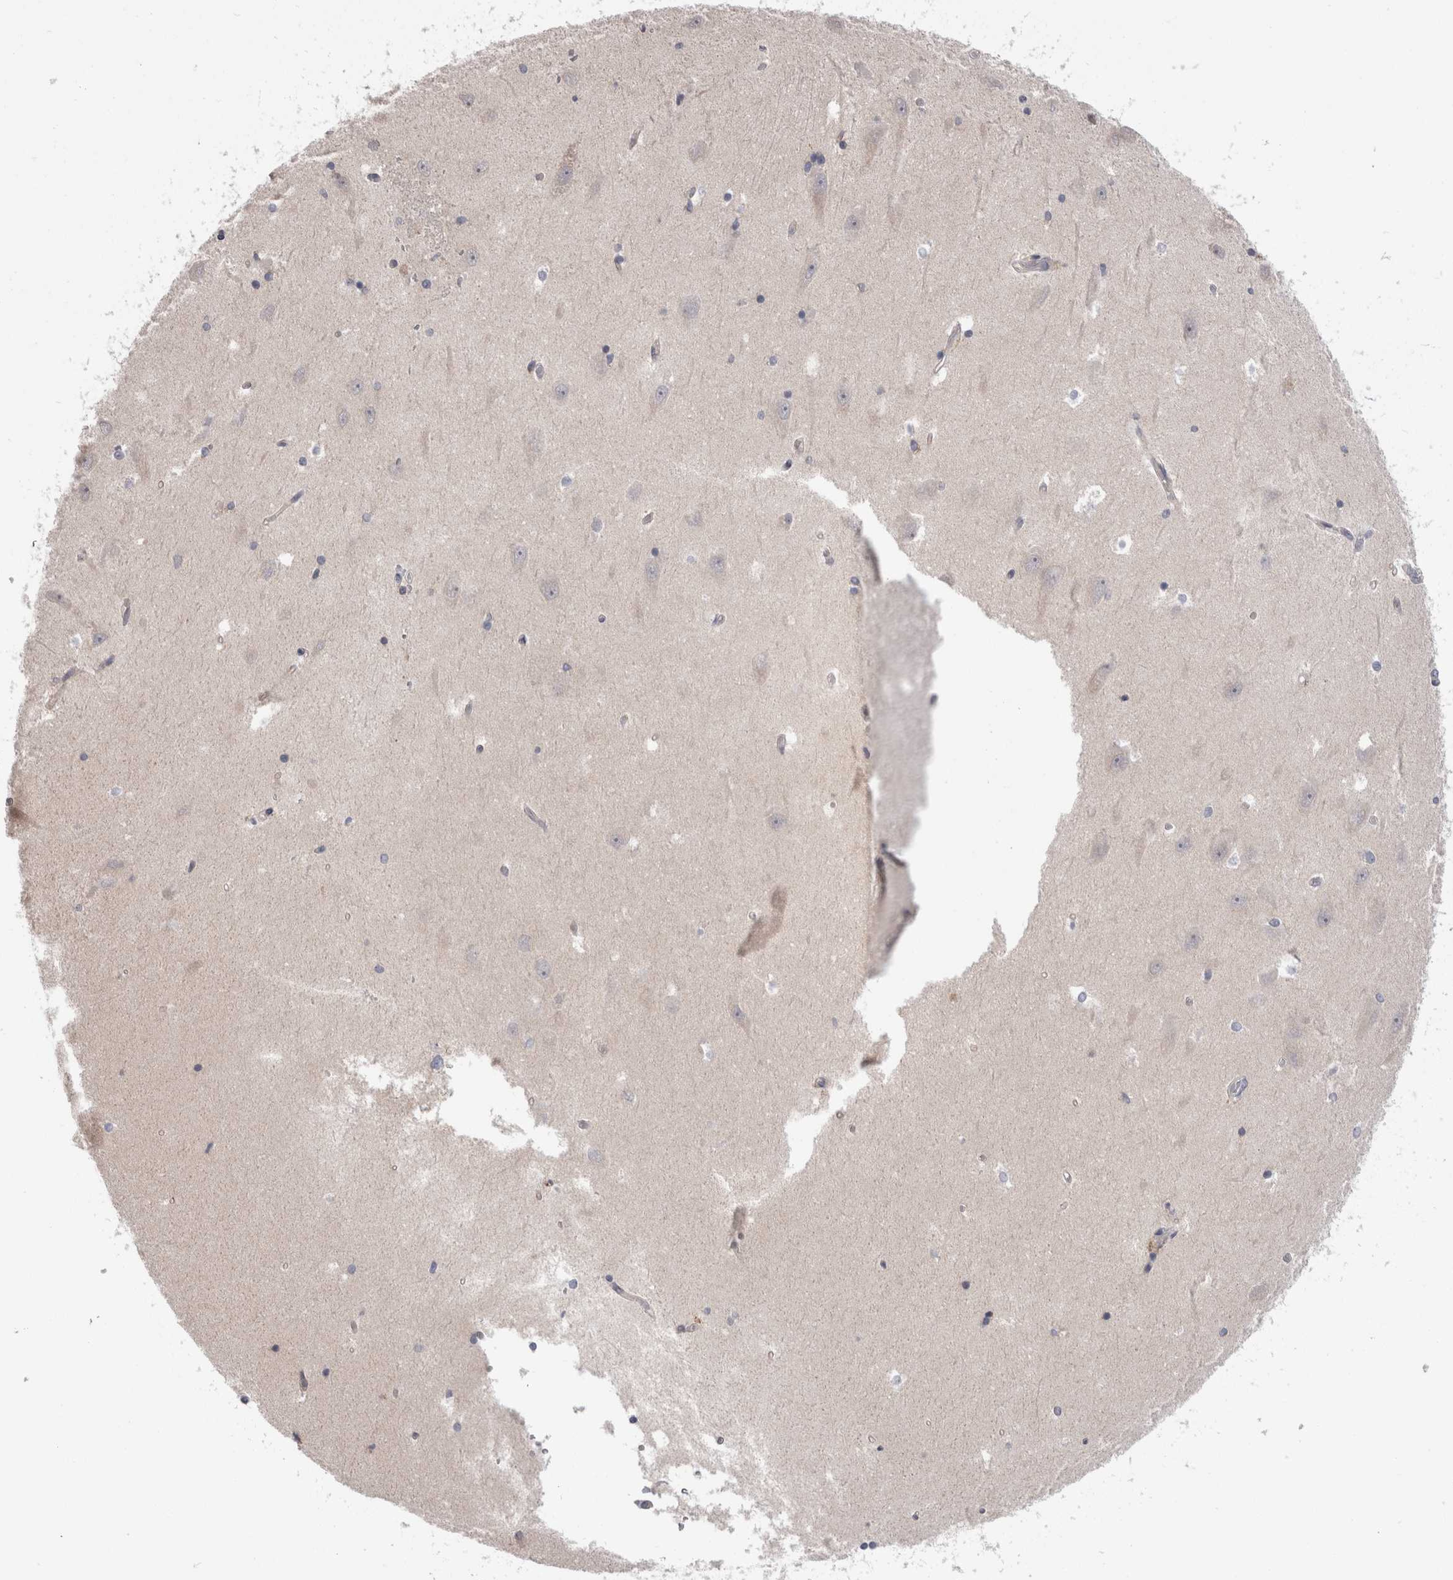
{"staining": {"intensity": "negative", "quantity": "none", "location": "none"}, "tissue": "hippocampus", "cell_type": "Glial cells", "image_type": "normal", "snomed": [{"axis": "morphology", "description": "Normal tissue, NOS"}, {"axis": "topography", "description": "Hippocampus"}], "caption": "Glial cells are negative for protein expression in unremarkable human hippocampus.", "gene": "MRPL37", "patient": {"sex": "male", "age": 45}}